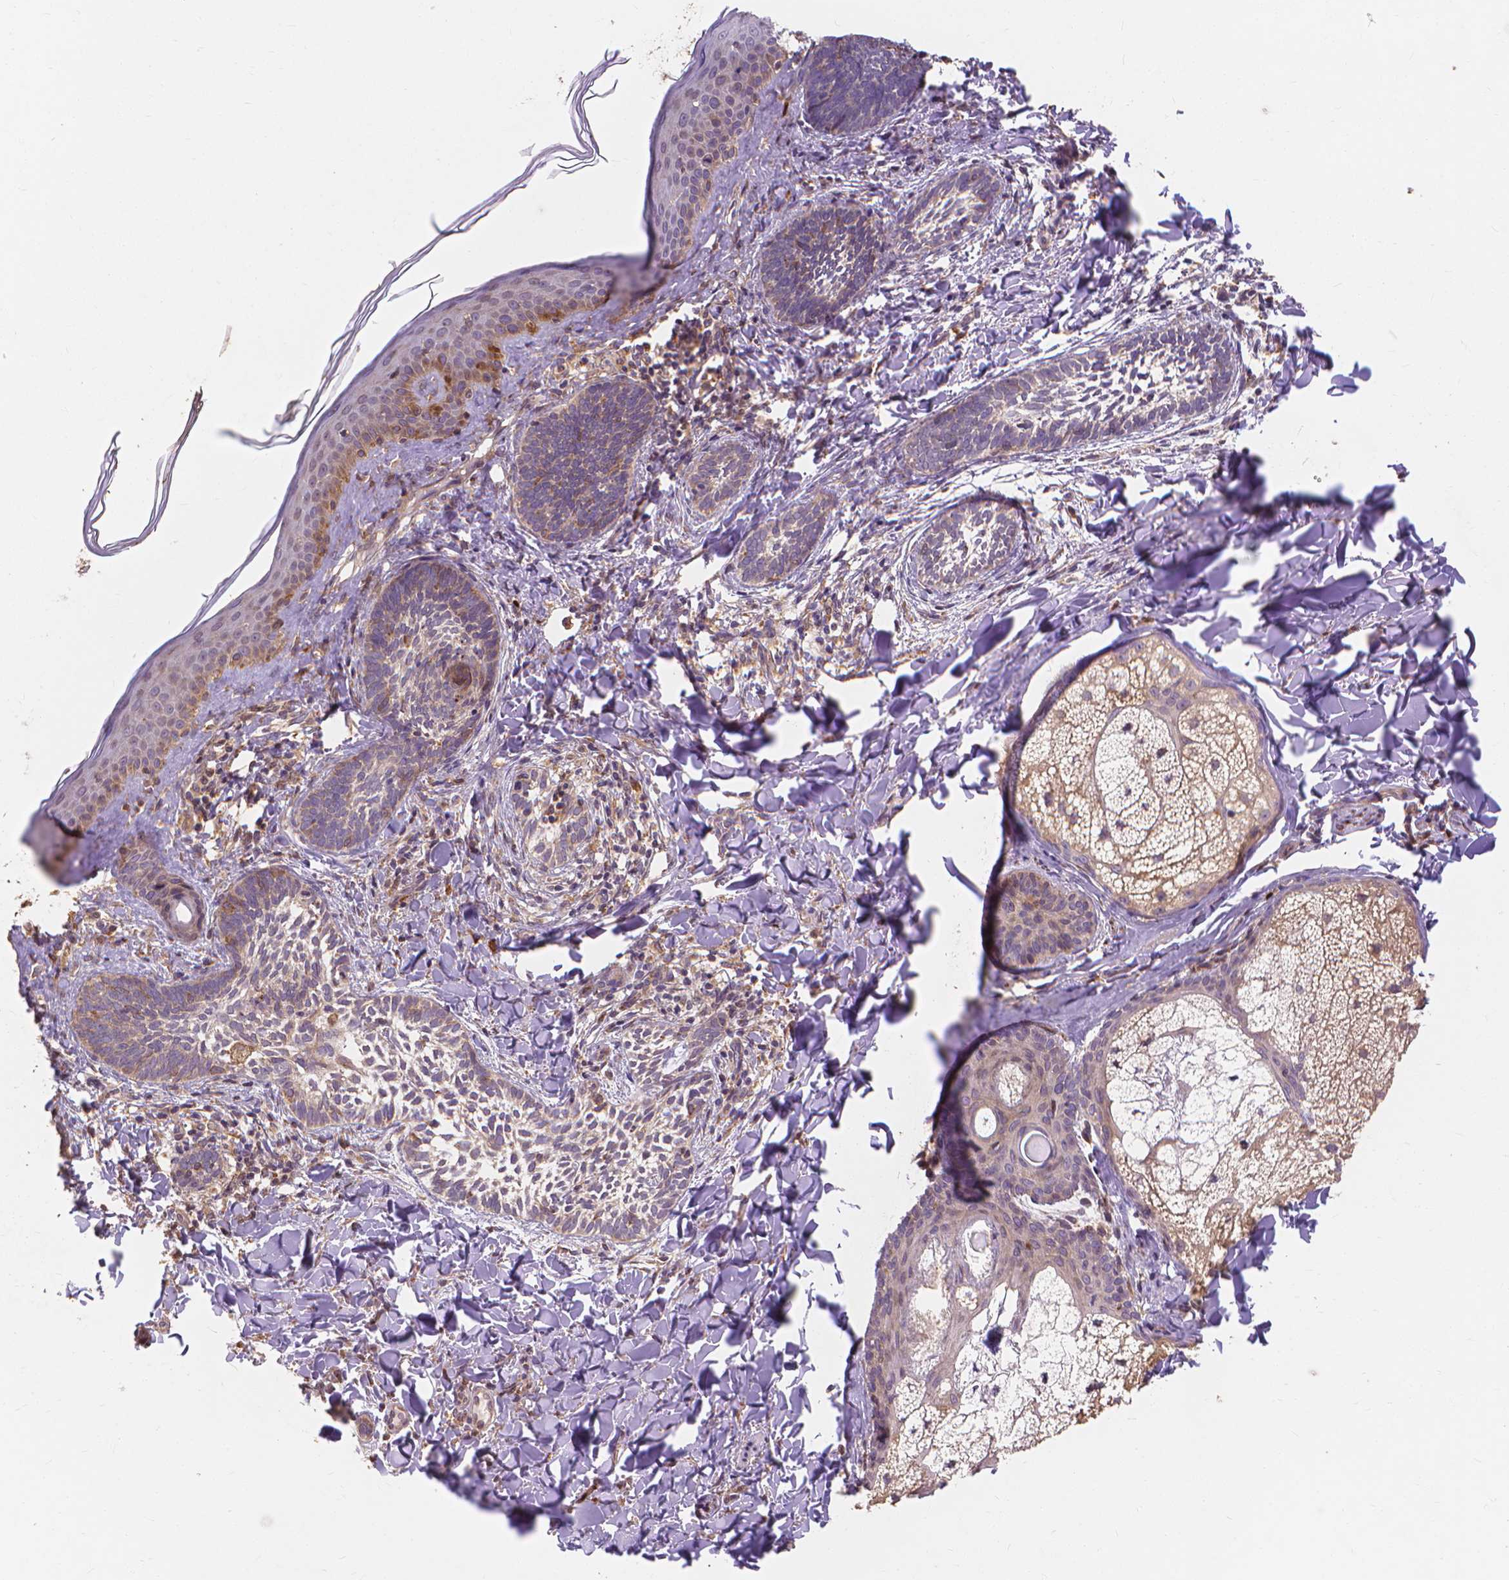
{"staining": {"intensity": "weak", "quantity": ">75%", "location": "cytoplasmic/membranous"}, "tissue": "skin cancer", "cell_type": "Tumor cells", "image_type": "cancer", "snomed": [{"axis": "morphology", "description": "Normal tissue, NOS"}, {"axis": "morphology", "description": "Basal cell carcinoma"}, {"axis": "topography", "description": "Skin"}], "caption": "IHC of basal cell carcinoma (skin) displays low levels of weak cytoplasmic/membranous positivity in approximately >75% of tumor cells. (Stains: DAB (3,3'-diaminobenzidine) in brown, nuclei in blue, Microscopy: brightfield microscopy at high magnification).", "gene": "TAB2", "patient": {"sex": "male", "age": 46}}